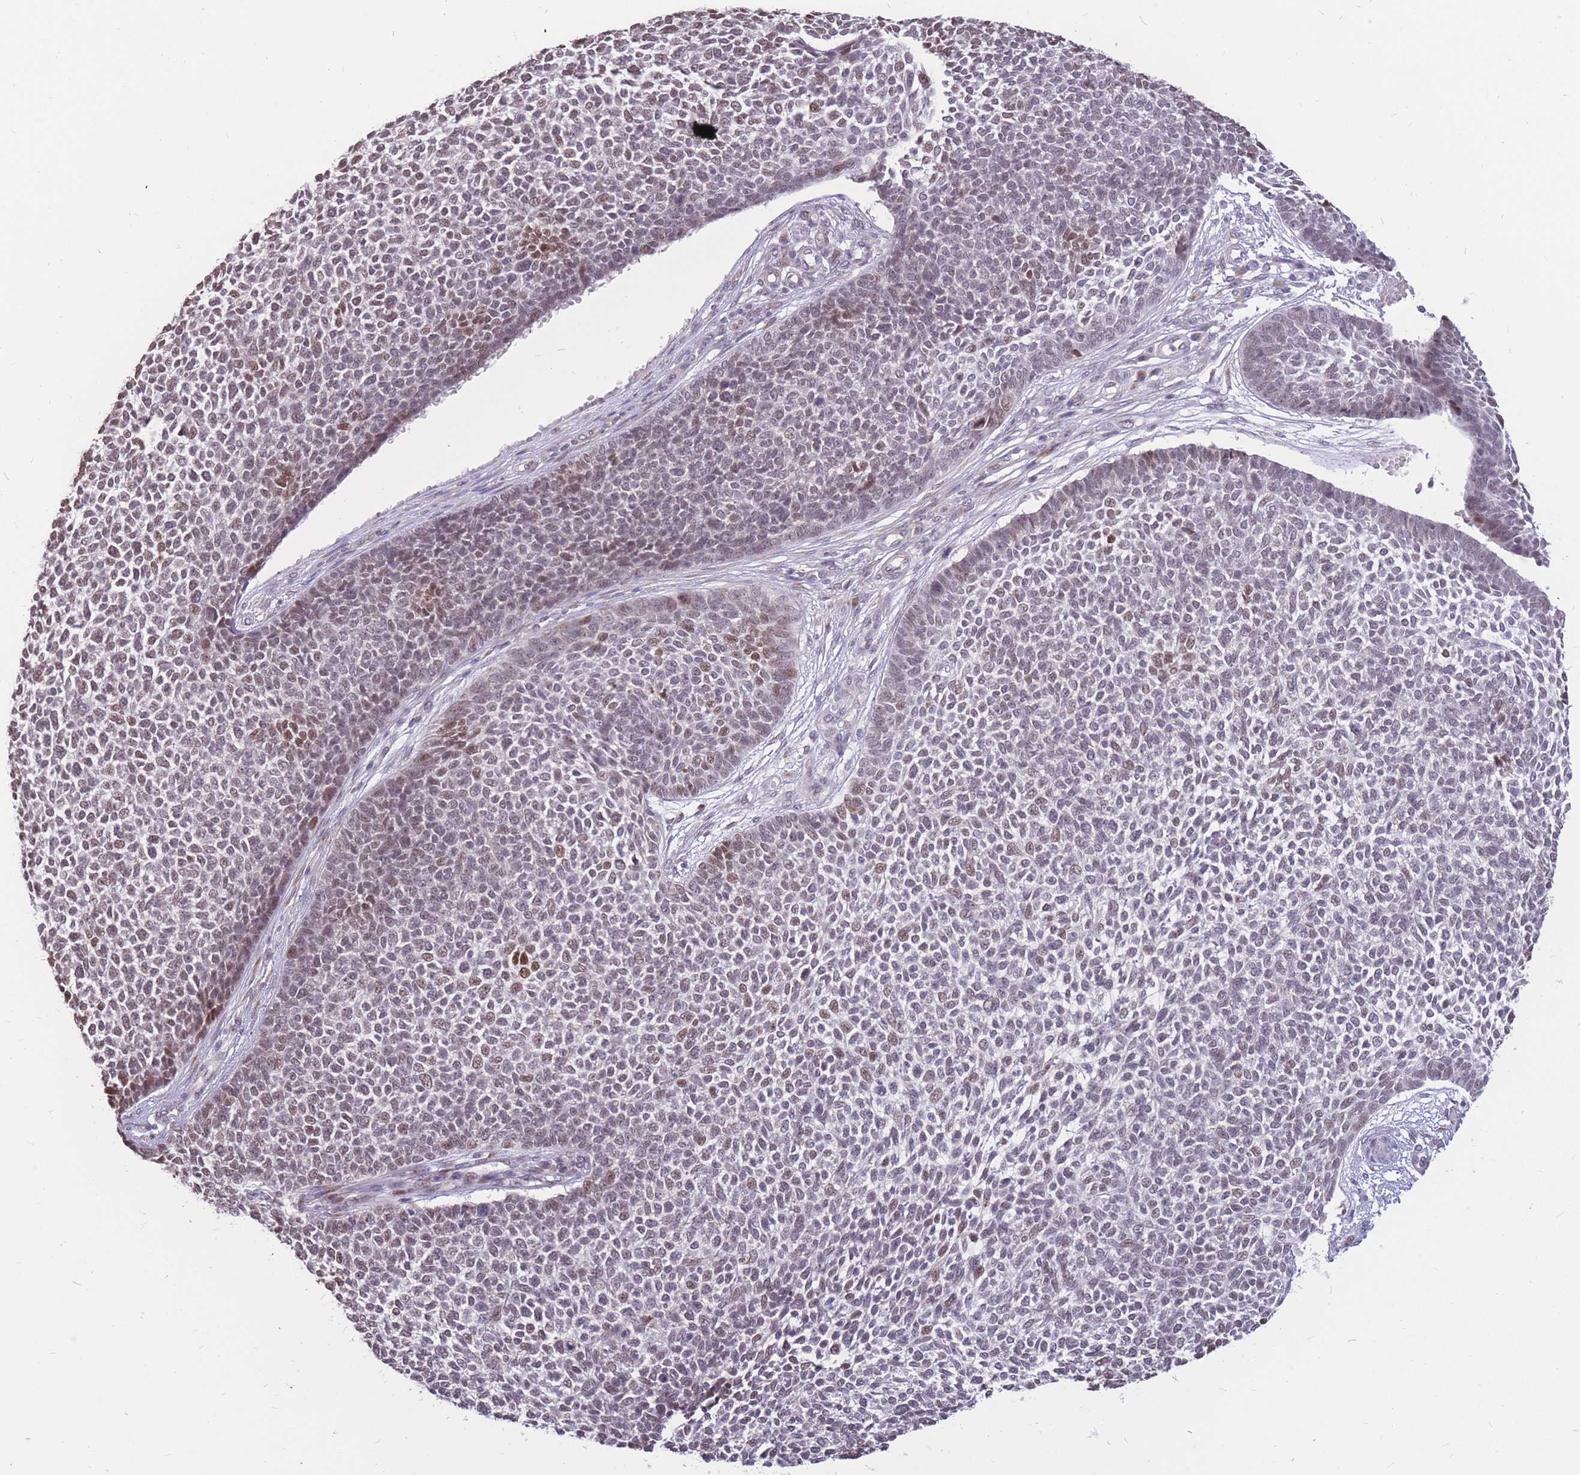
{"staining": {"intensity": "moderate", "quantity": "25%-75%", "location": "nuclear"}, "tissue": "skin cancer", "cell_type": "Tumor cells", "image_type": "cancer", "snomed": [{"axis": "morphology", "description": "Basal cell carcinoma"}, {"axis": "topography", "description": "Skin"}], "caption": "The histopathology image shows a brown stain indicating the presence of a protein in the nuclear of tumor cells in skin basal cell carcinoma. The staining was performed using DAB, with brown indicating positive protein expression. Nuclei are stained blue with hematoxylin.", "gene": "ADD2", "patient": {"sex": "female", "age": 84}}